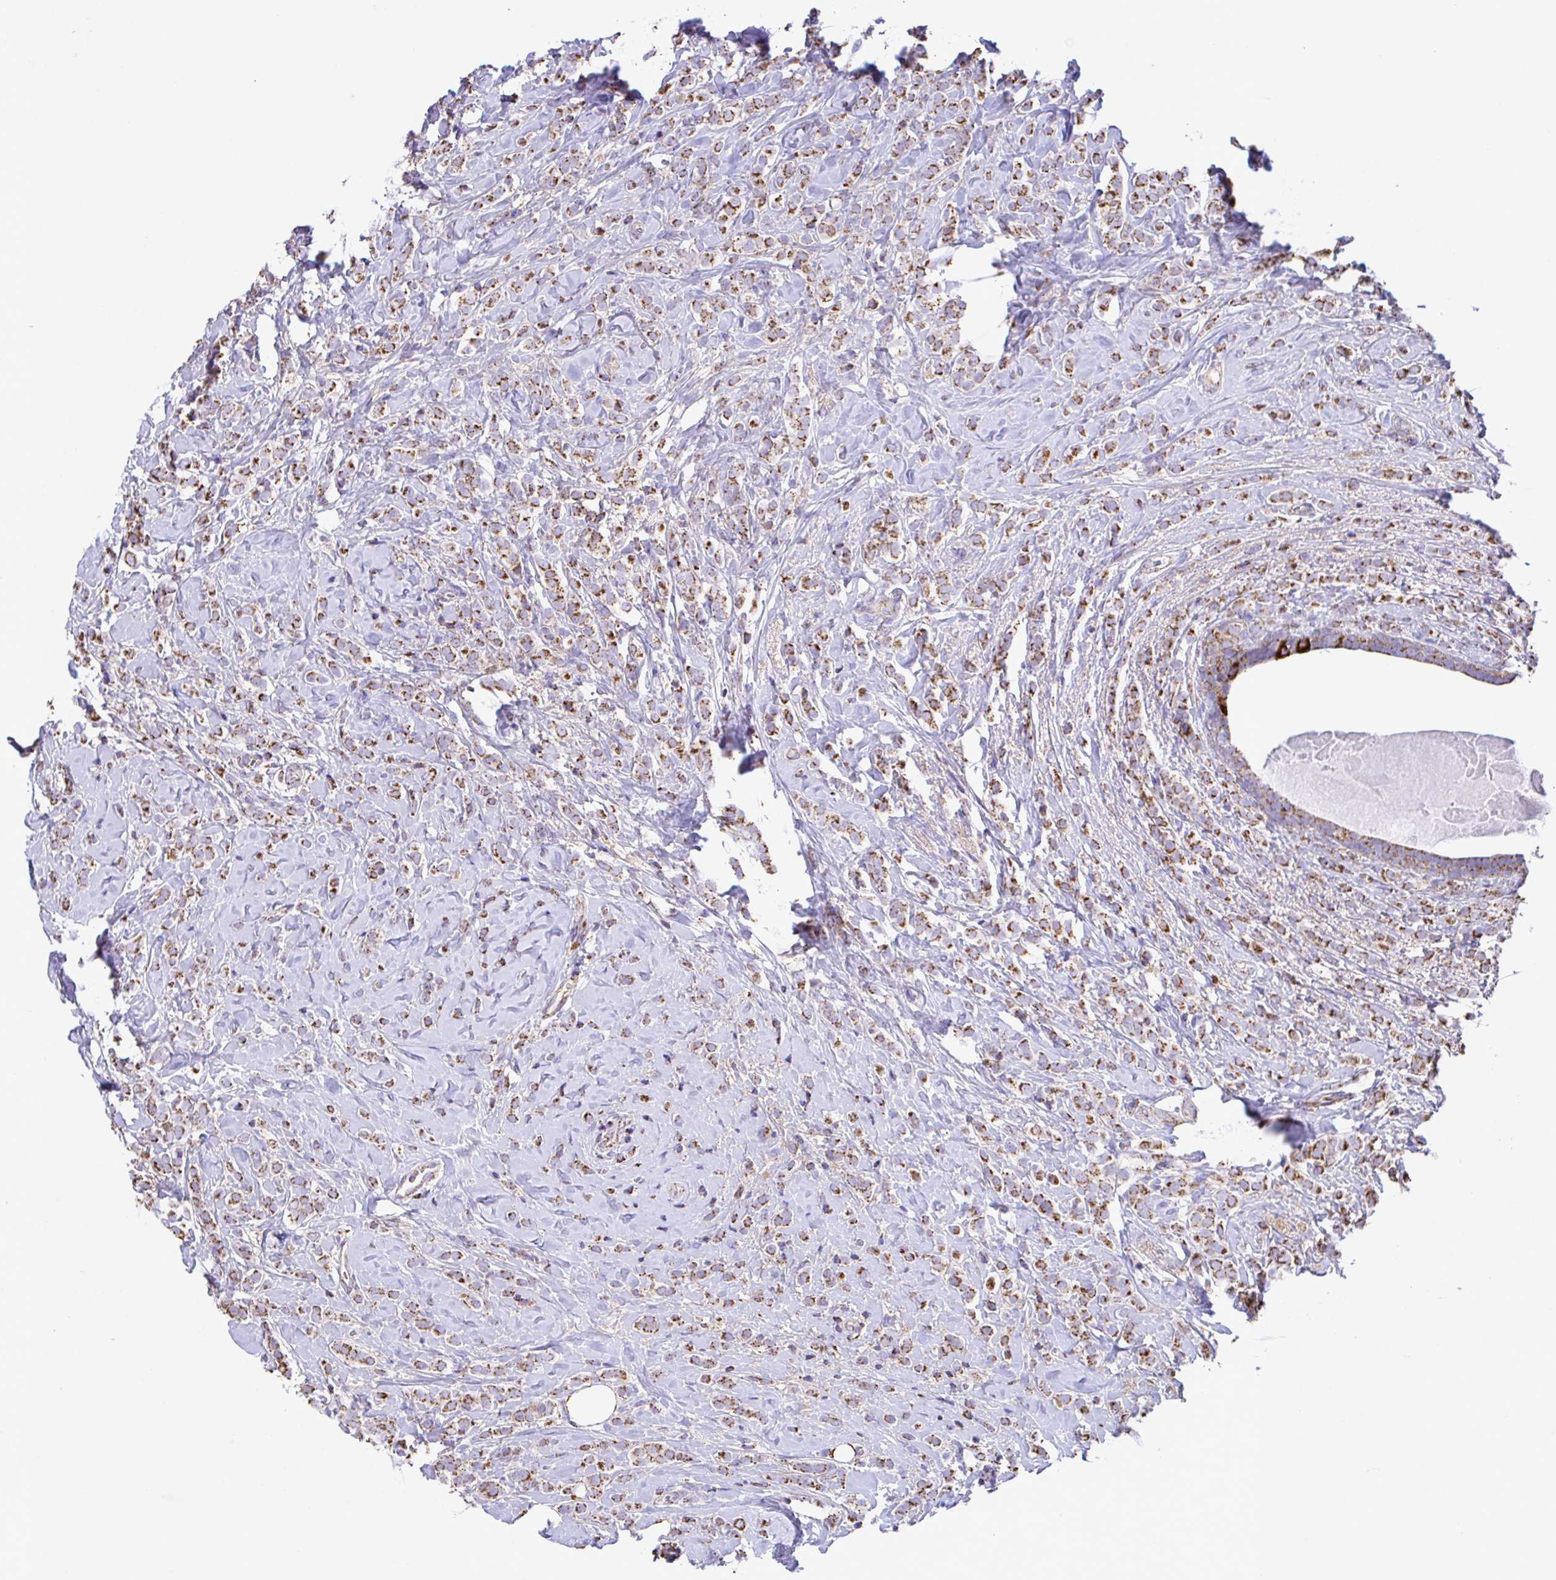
{"staining": {"intensity": "strong", "quantity": ">75%", "location": "cytoplasmic/membranous"}, "tissue": "breast cancer", "cell_type": "Tumor cells", "image_type": "cancer", "snomed": [{"axis": "morphology", "description": "Lobular carcinoma"}, {"axis": "topography", "description": "Breast"}], "caption": "Protein expression analysis of breast cancer demonstrates strong cytoplasmic/membranous positivity in approximately >75% of tumor cells.", "gene": "PCMTD2", "patient": {"sex": "female", "age": 49}}